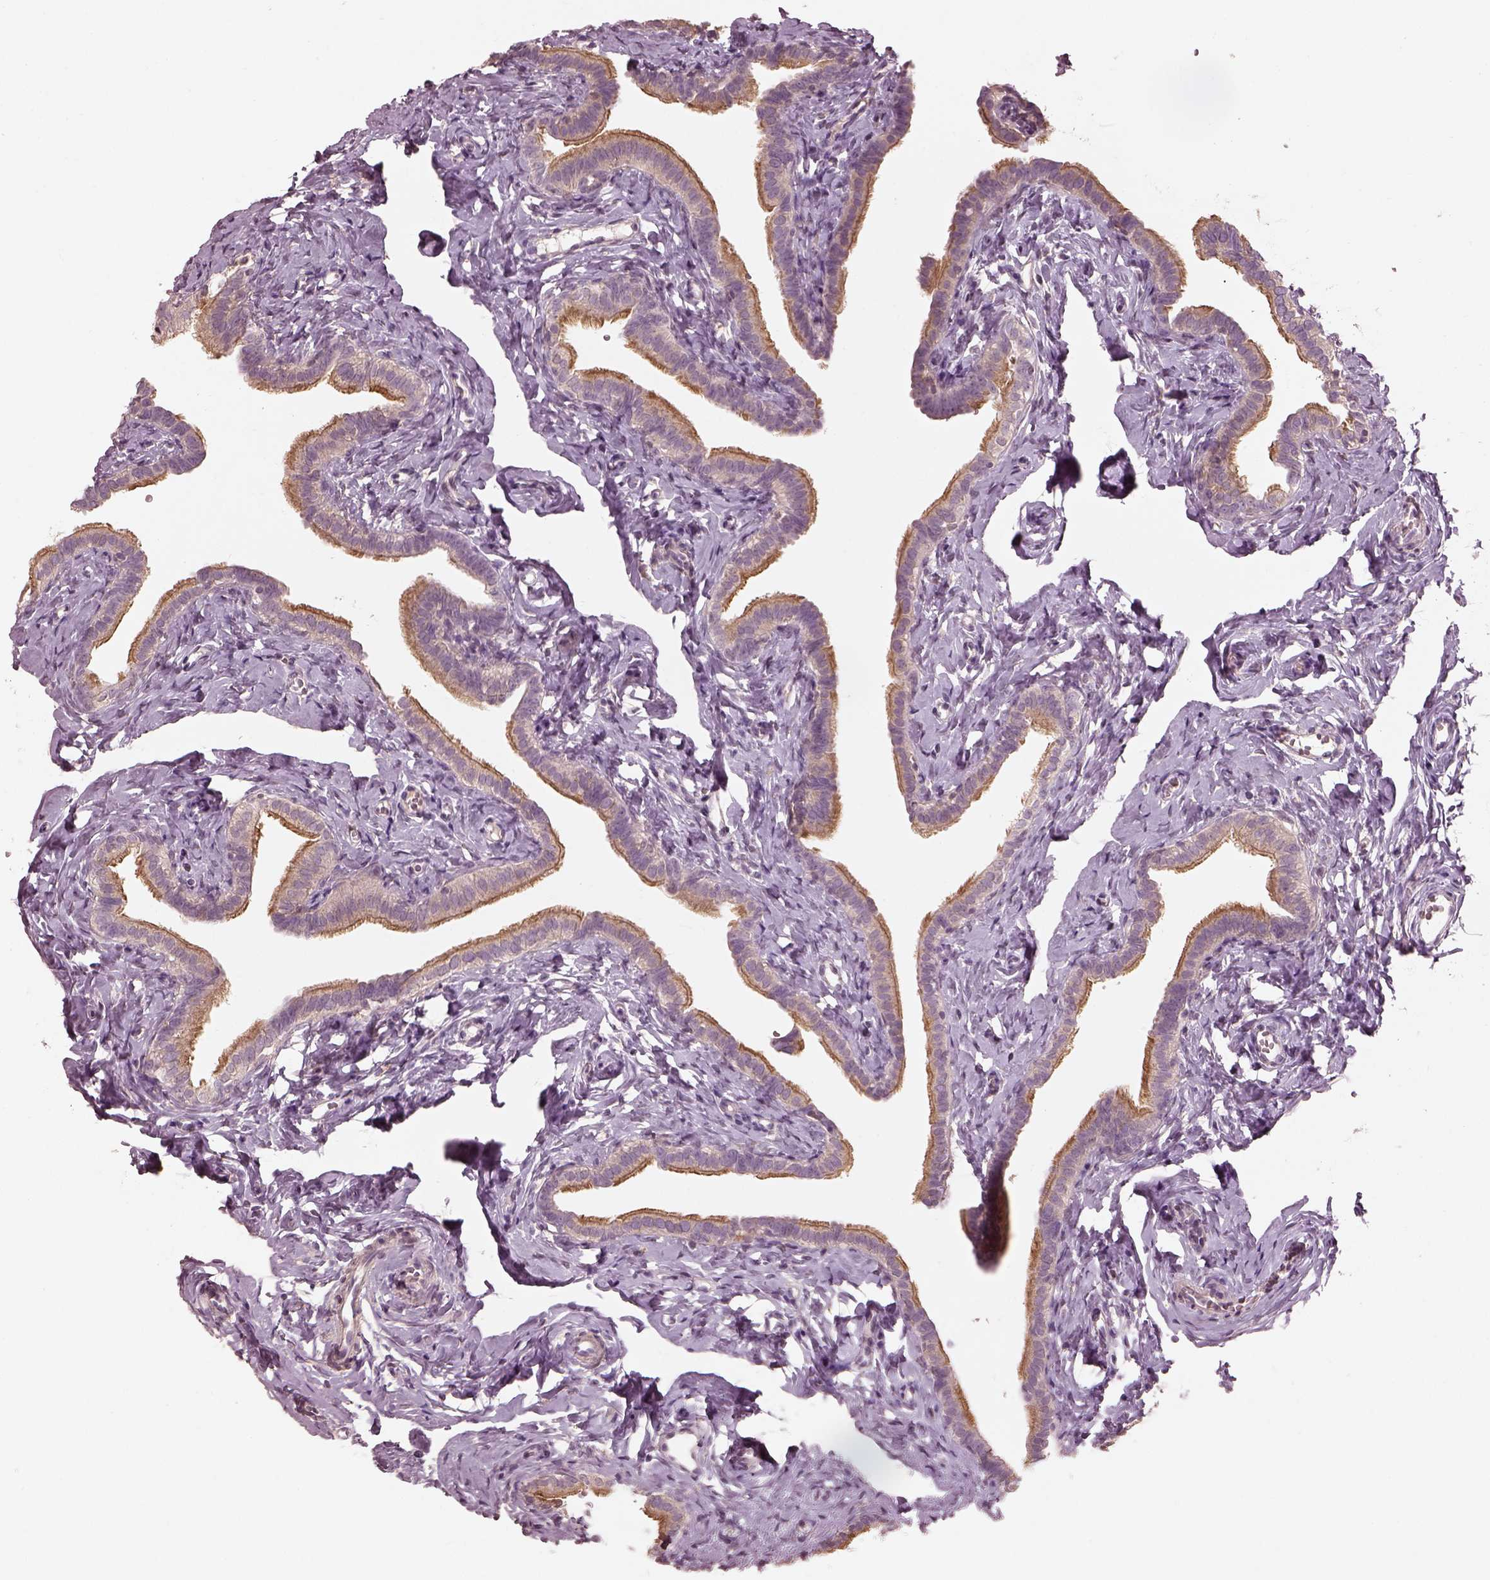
{"staining": {"intensity": "moderate", "quantity": "25%-75%", "location": "cytoplasmic/membranous"}, "tissue": "fallopian tube", "cell_type": "Glandular cells", "image_type": "normal", "snomed": [{"axis": "morphology", "description": "Normal tissue, NOS"}, {"axis": "topography", "description": "Fallopian tube"}], "caption": "A brown stain shows moderate cytoplasmic/membranous expression of a protein in glandular cells of normal human fallopian tube. (DAB (3,3'-diaminobenzidine) IHC with brightfield microscopy, high magnification).", "gene": "PRKACG", "patient": {"sex": "female", "age": 41}}